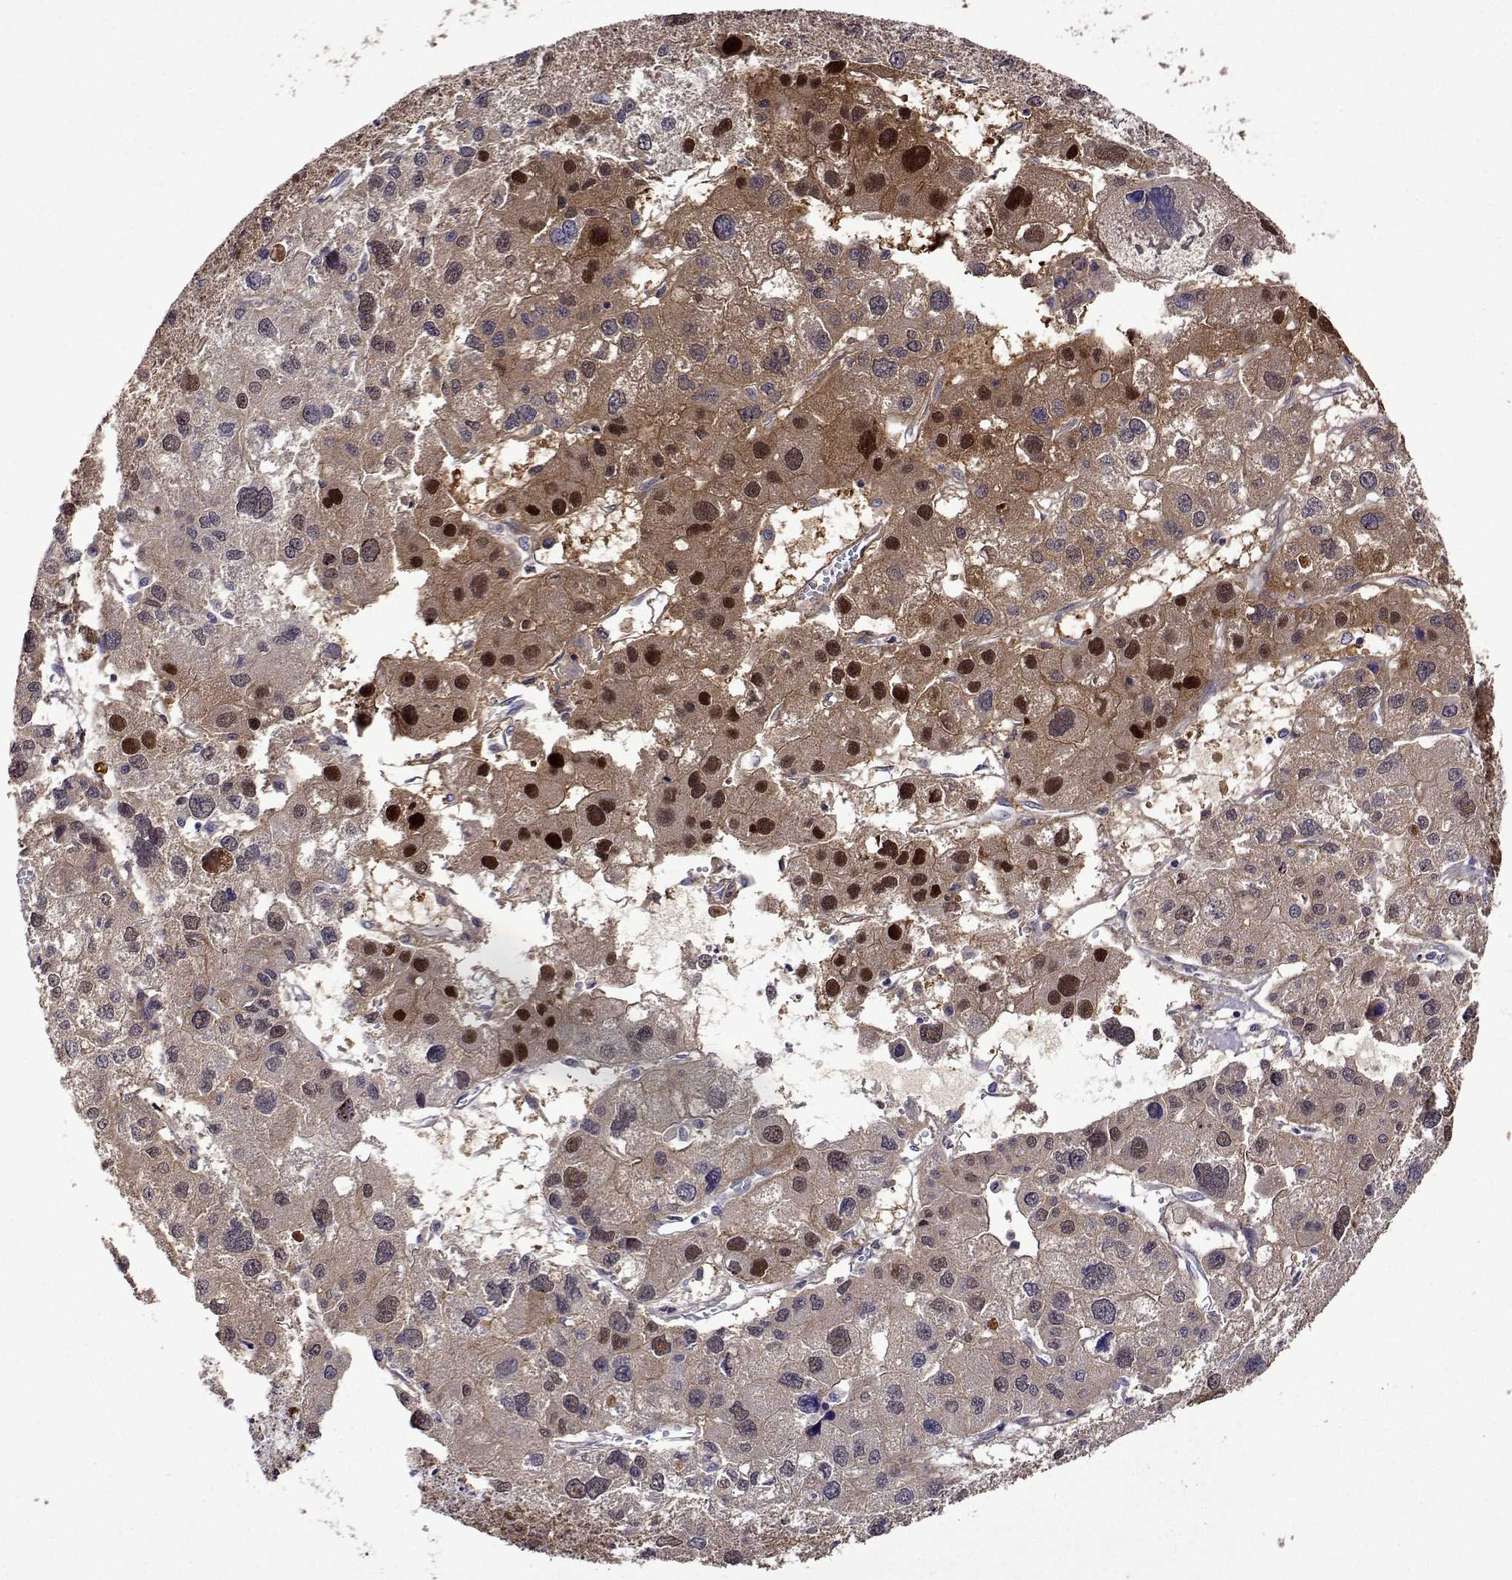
{"staining": {"intensity": "strong", "quantity": "<25%", "location": "cytoplasmic/membranous,nuclear"}, "tissue": "liver cancer", "cell_type": "Tumor cells", "image_type": "cancer", "snomed": [{"axis": "morphology", "description": "Carcinoma, Hepatocellular, NOS"}, {"axis": "topography", "description": "Liver"}], "caption": "Protein expression analysis of liver cancer (hepatocellular carcinoma) reveals strong cytoplasmic/membranous and nuclear positivity in approximately <25% of tumor cells. The staining was performed using DAB (3,3'-diaminobenzidine), with brown indicating positive protein expression. Nuclei are stained blue with hematoxylin.", "gene": "SULT2A1", "patient": {"sex": "male", "age": 73}}